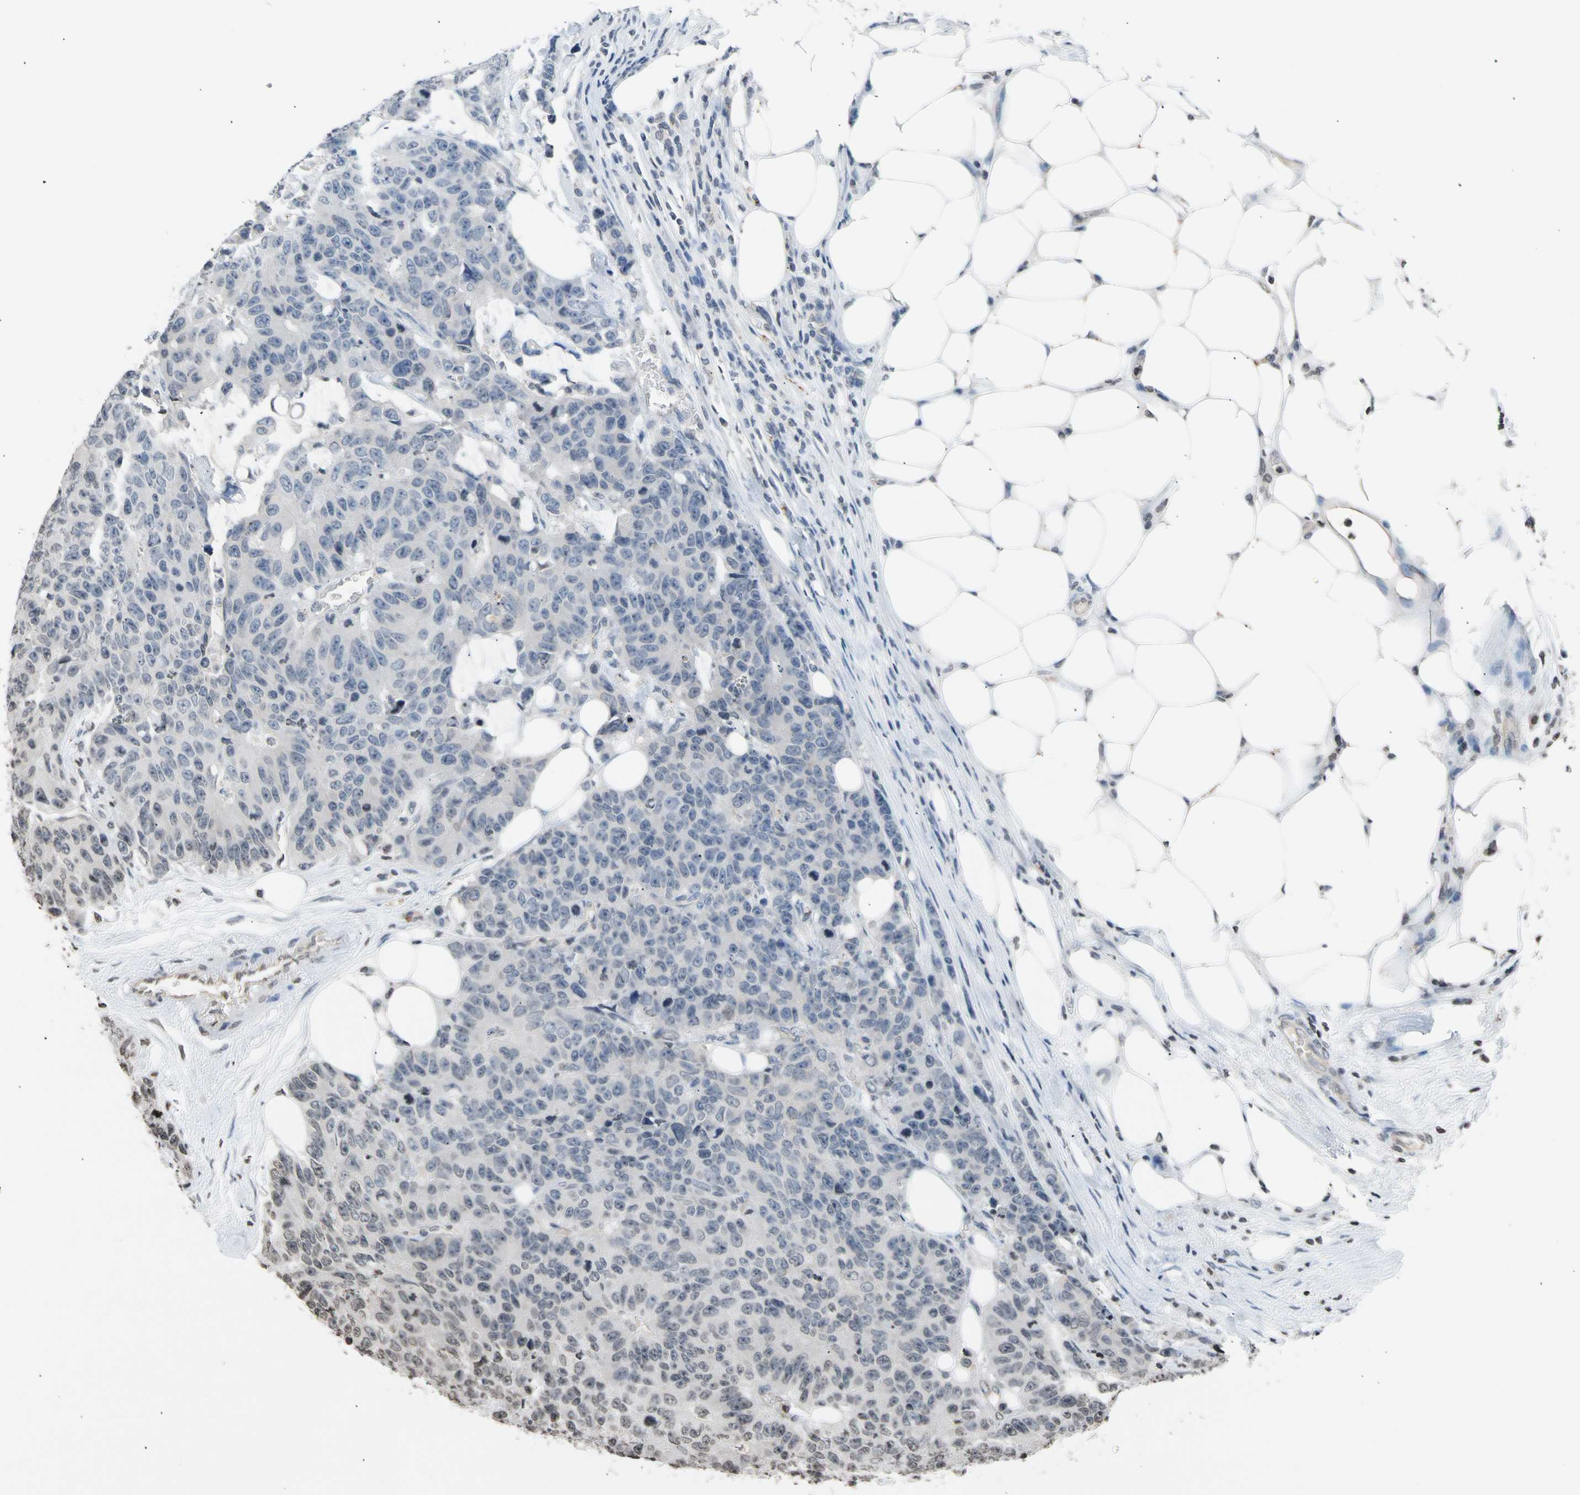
{"staining": {"intensity": "negative", "quantity": "none", "location": "none"}, "tissue": "colorectal cancer", "cell_type": "Tumor cells", "image_type": "cancer", "snomed": [{"axis": "morphology", "description": "Adenocarcinoma, NOS"}, {"axis": "topography", "description": "Colon"}], "caption": "Human colorectal cancer (adenocarcinoma) stained for a protein using immunohistochemistry (IHC) exhibits no staining in tumor cells.", "gene": "GPX4", "patient": {"sex": "female", "age": 86}}